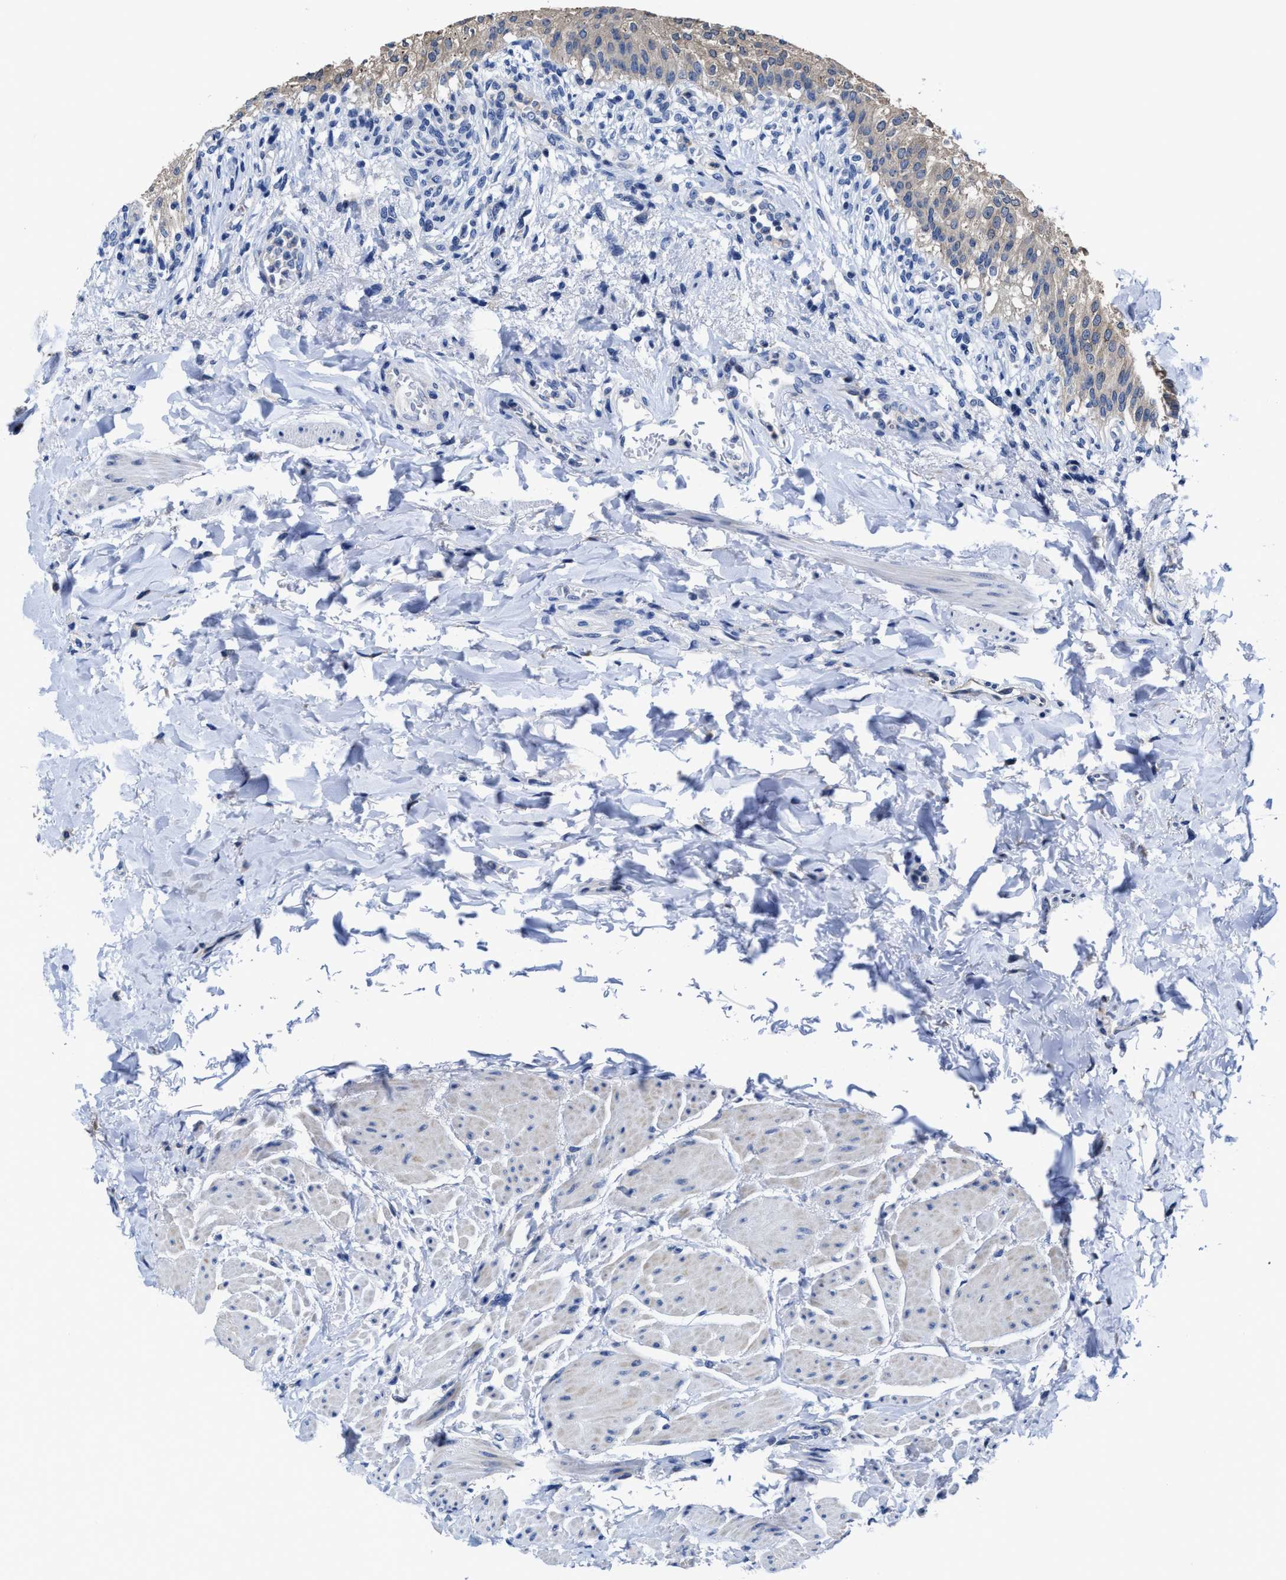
{"staining": {"intensity": "weak", "quantity": "25%-75%", "location": "cytoplasmic/membranous"}, "tissue": "urinary bladder", "cell_type": "Urothelial cells", "image_type": "normal", "snomed": [{"axis": "morphology", "description": "Normal tissue, NOS"}, {"axis": "topography", "description": "Urinary bladder"}], "caption": "Protein staining by immunohistochemistry shows weak cytoplasmic/membranous positivity in about 25%-75% of urothelial cells in unremarkable urinary bladder.", "gene": "HOOK1", "patient": {"sex": "female", "age": 60}}